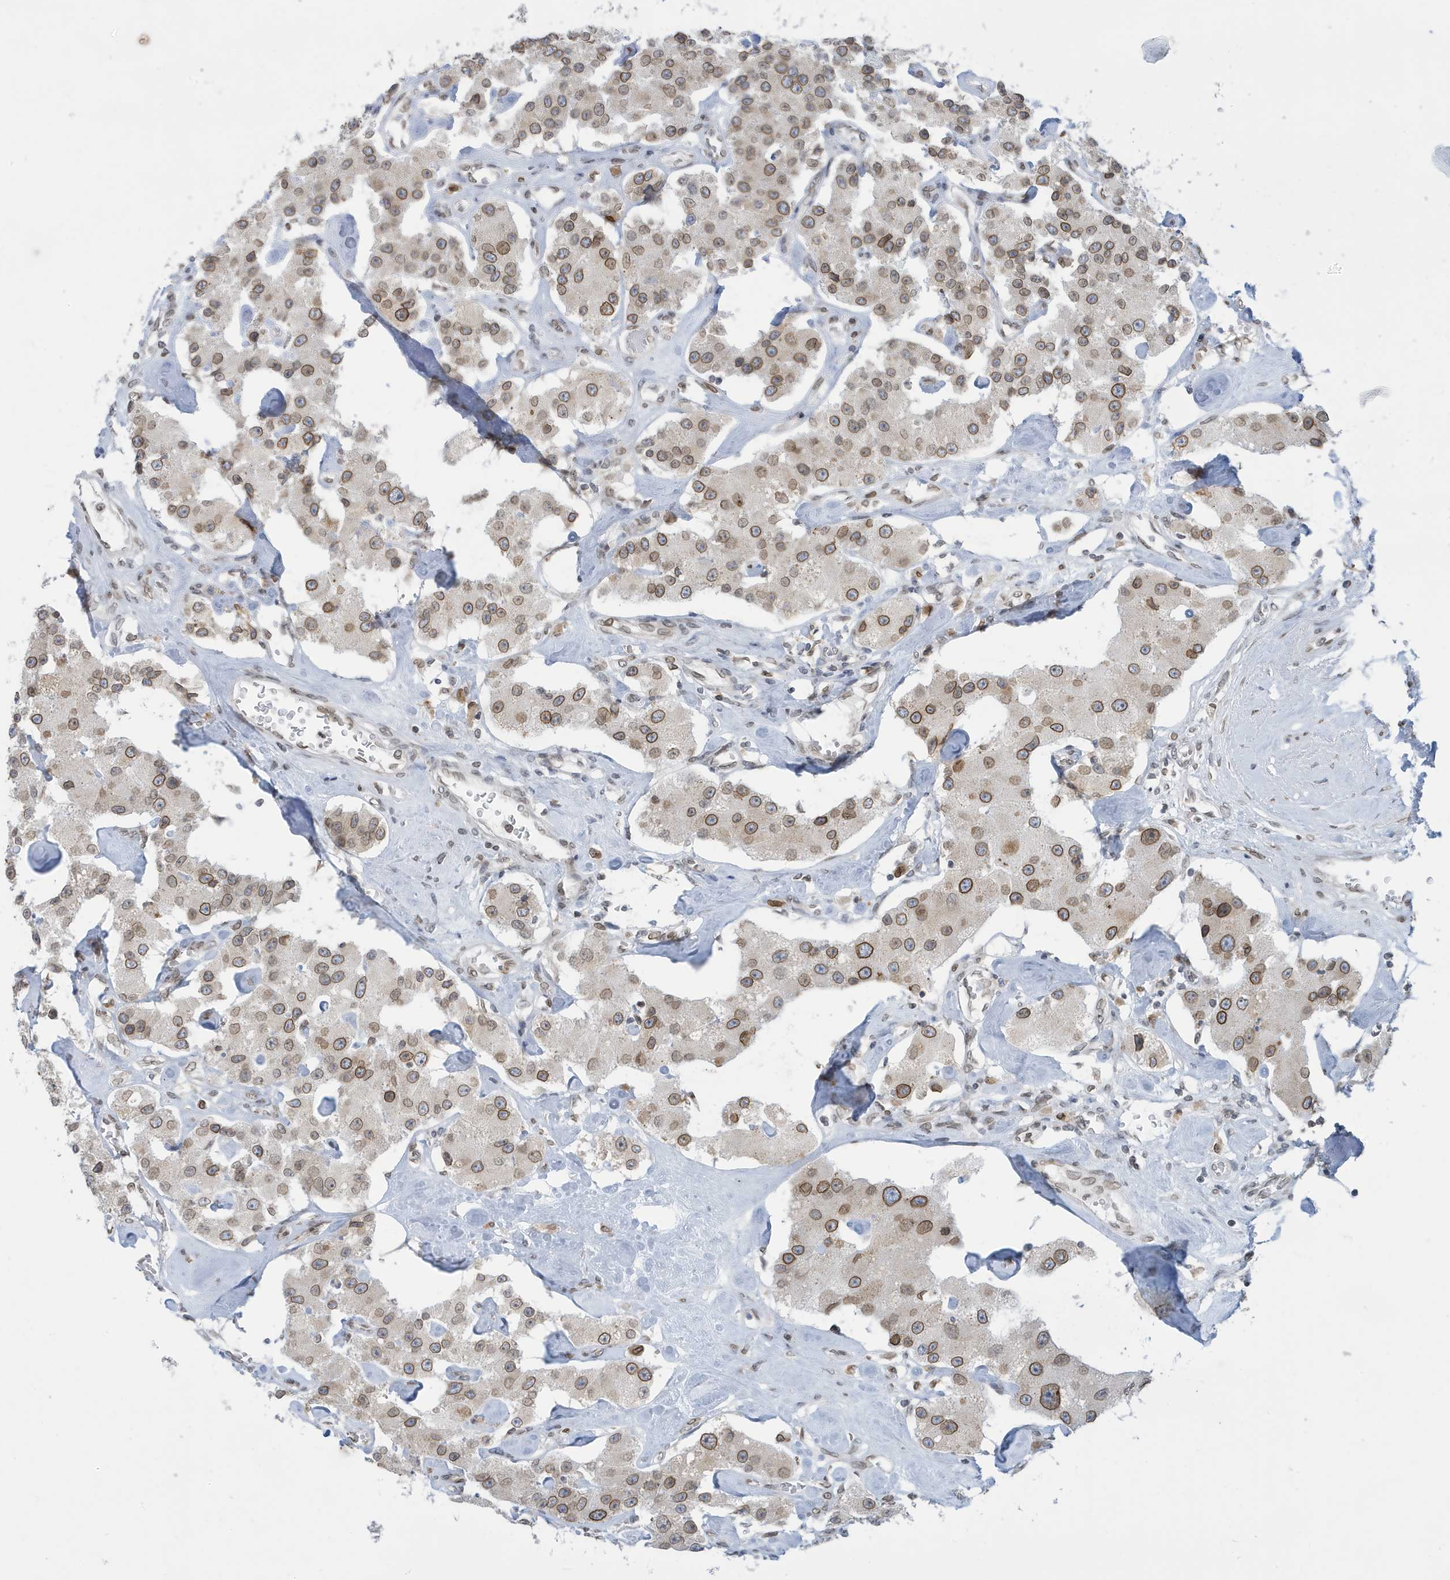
{"staining": {"intensity": "moderate", "quantity": ">75%", "location": "cytoplasmic/membranous,nuclear"}, "tissue": "carcinoid", "cell_type": "Tumor cells", "image_type": "cancer", "snomed": [{"axis": "morphology", "description": "Carcinoid, malignant, NOS"}, {"axis": "topography", "description": "Pancreas"}], "caption": "Carcinoid (malignant) stained with DAB IHC demonstrates medium levels of moderate cytoplasmic/membranous and nuclear positivity in about >75% of tumor cells.", "gene": "PCYT1A", "patient": {"sex": "male", "age": 41}}